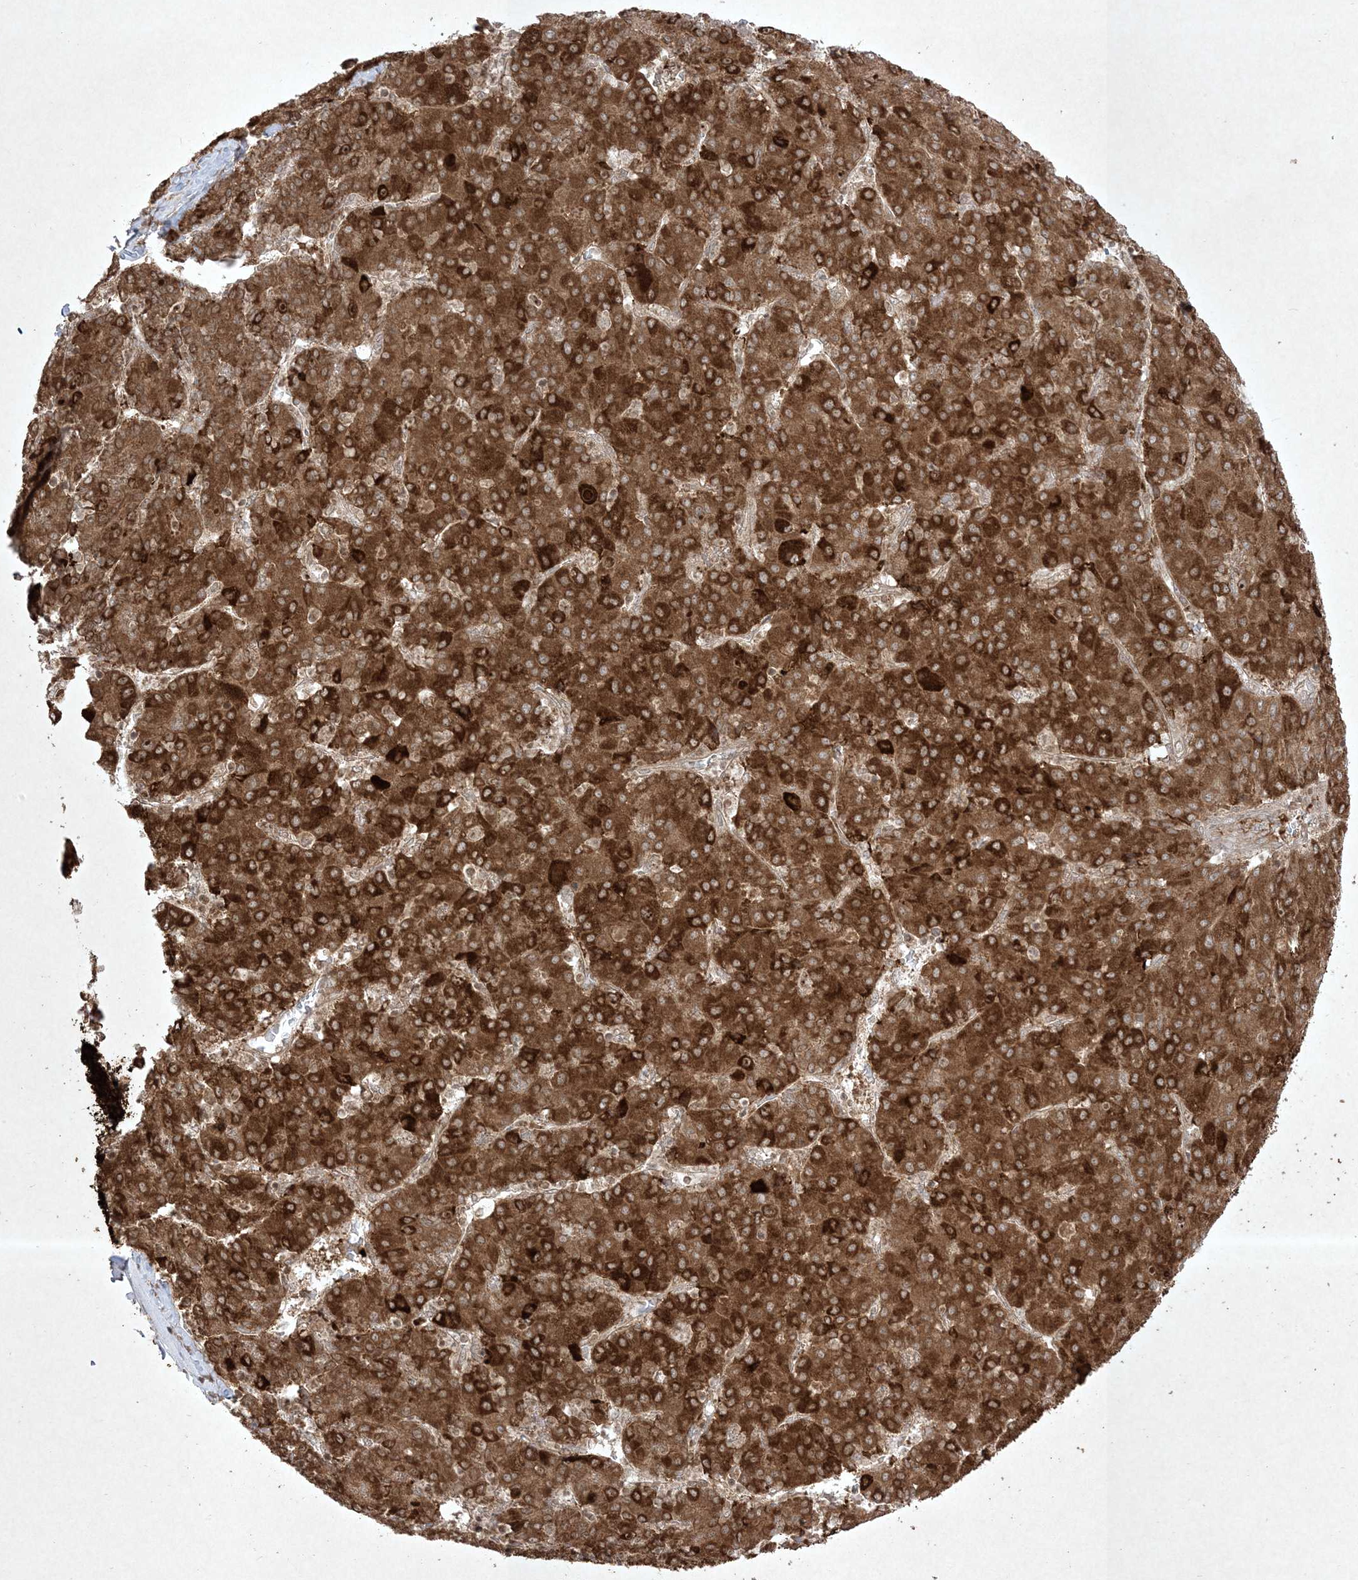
{"staining": {"intensity": "strong", "quantity": ">75%", "location": "cytoplasmic/membranous"}, "tissue": "liver cancer", "cell_type": "Tumor cells", "image_type": "cancer", "snomed": [{"axis": "morphology", "description": "Carcinoma, Hepatocellular, NOS"}, {"axis": "topography", "description": "Liver"}], "caption": "Protein staining of liver hepatocellular carcinoma tissue exhibits strong cytoplasmic/membranous staining in about >75% of tumor cells.", "gene": "PTK6", "patient": {"sex": "male", "age": 65}}